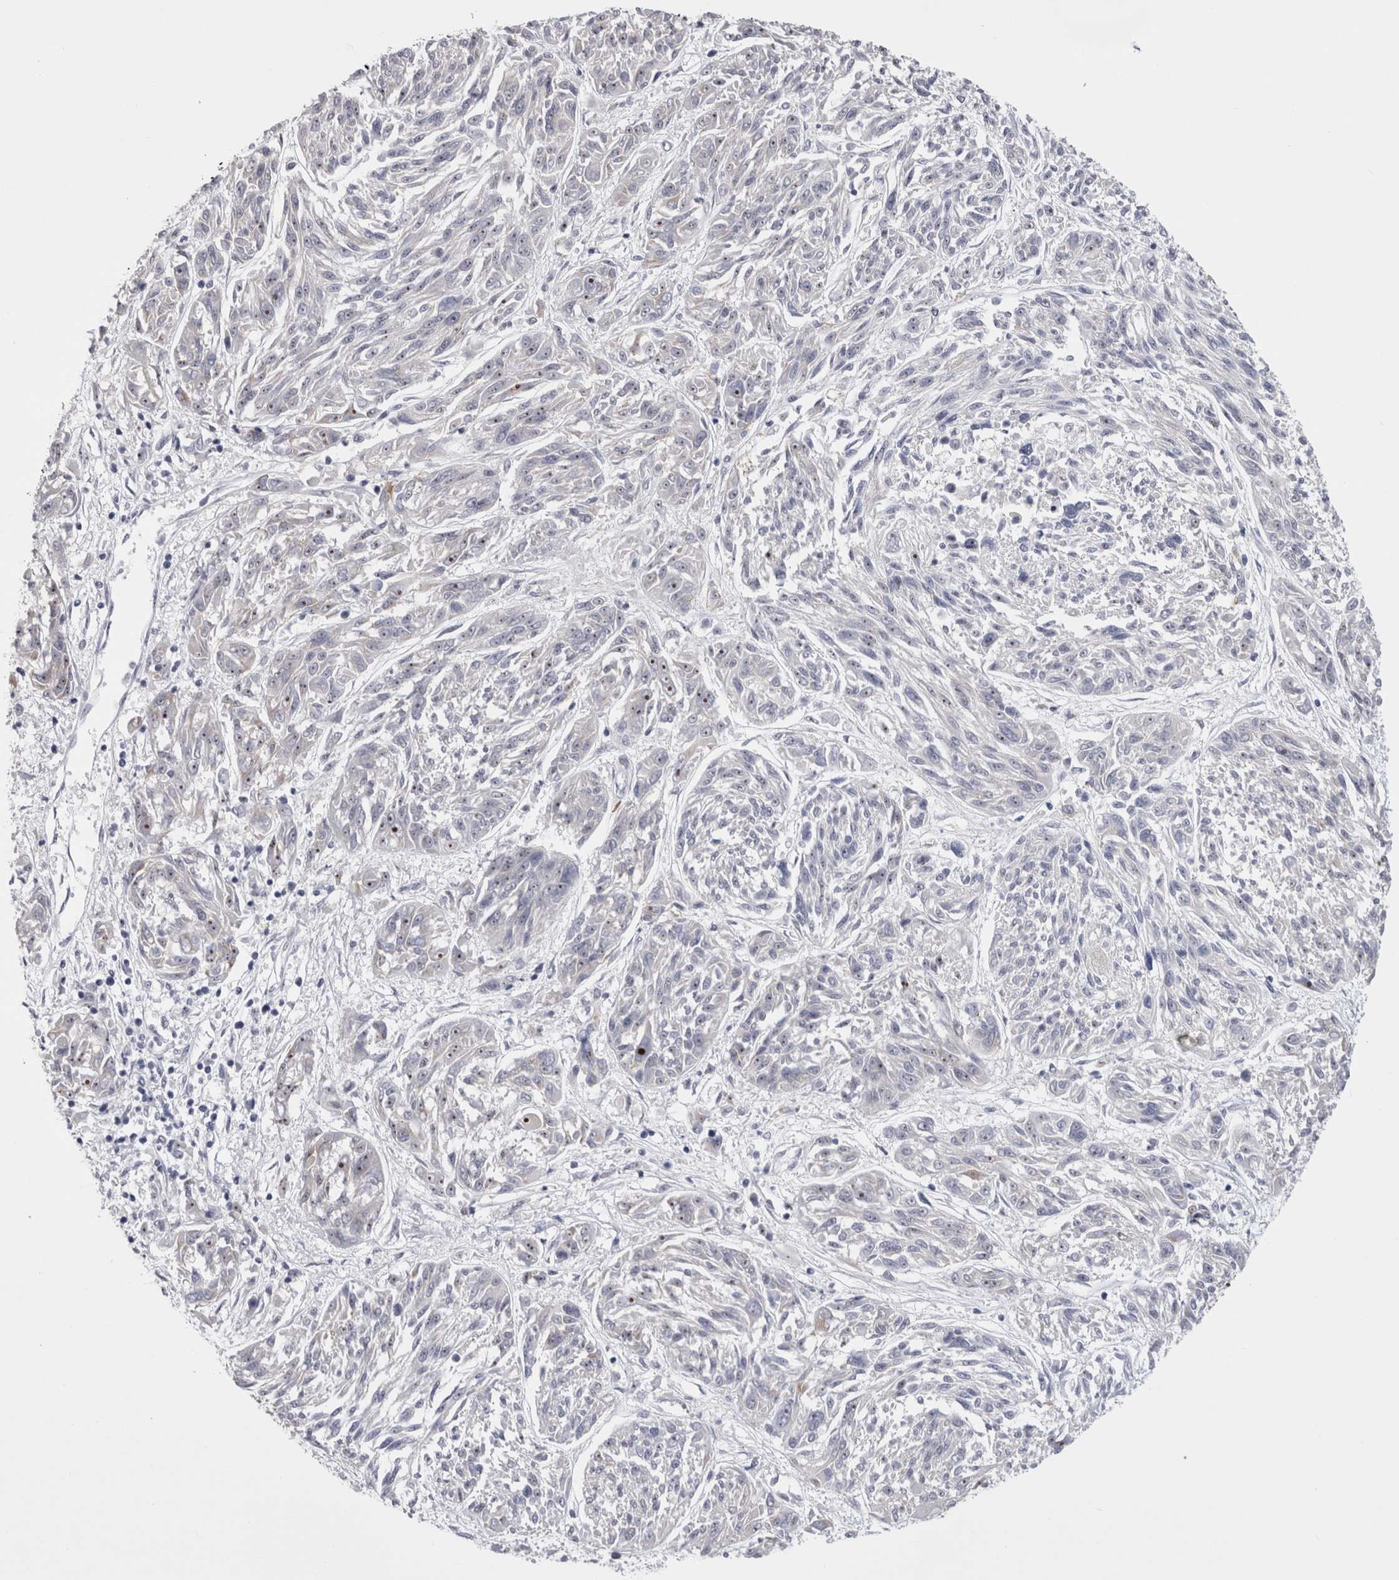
{"staining": {"intensity": "negative", "quantity": "none", "location": "none"}, "tissue": "melanoma", "cell_type": "Tumor cells", "image_type": "cancer", "snomed": [{"axis": "morphology", "description": "Malignant melanoma, NOS"}, {"axis": "topography", "description": "Skin"}], "caption": "Melanoma was stained to show a protein in brown. There is no significant staining in tumor cells.", "gene": "PWP2", "patient": {"sex": "male", "age": 53}}